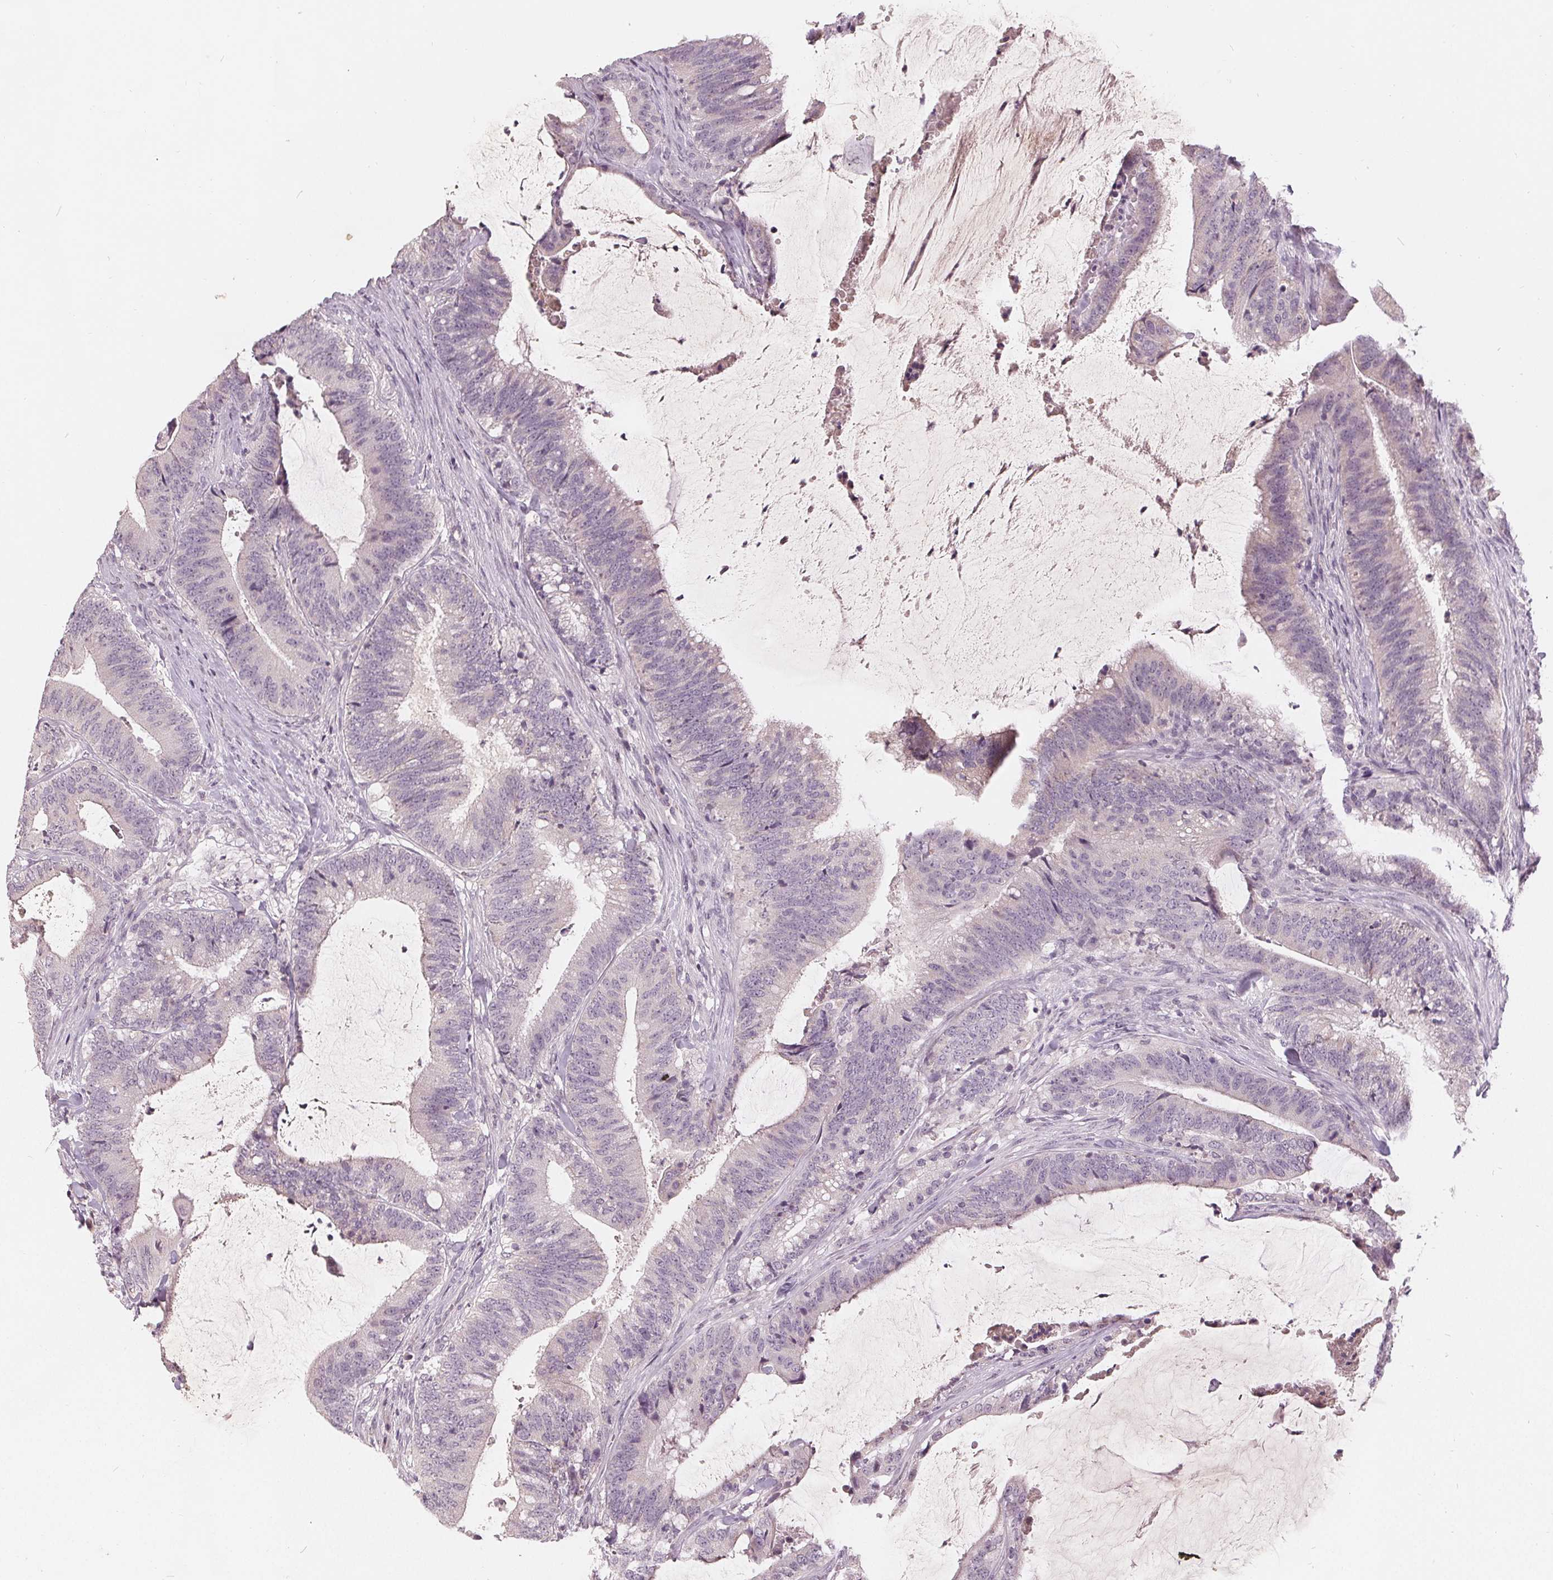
{"staining": {"intensity": "negative", "quantity": "none", "location": "none"}, "tissue": "colorectal cancer", "cell_type": "Tumor cells", "image_type": "cancer", "snomed": [{"axis": "morphology", "description": "Adenocarcinoma, NOS"}, {"axis": "topography", "description": "Colon"}], "caption": "Tumor cells show no significant positivity in colorectal cancer (adenocarcinoma).", "gene": "TRIM60", "patient": {"sex": "female", "age": 43}}